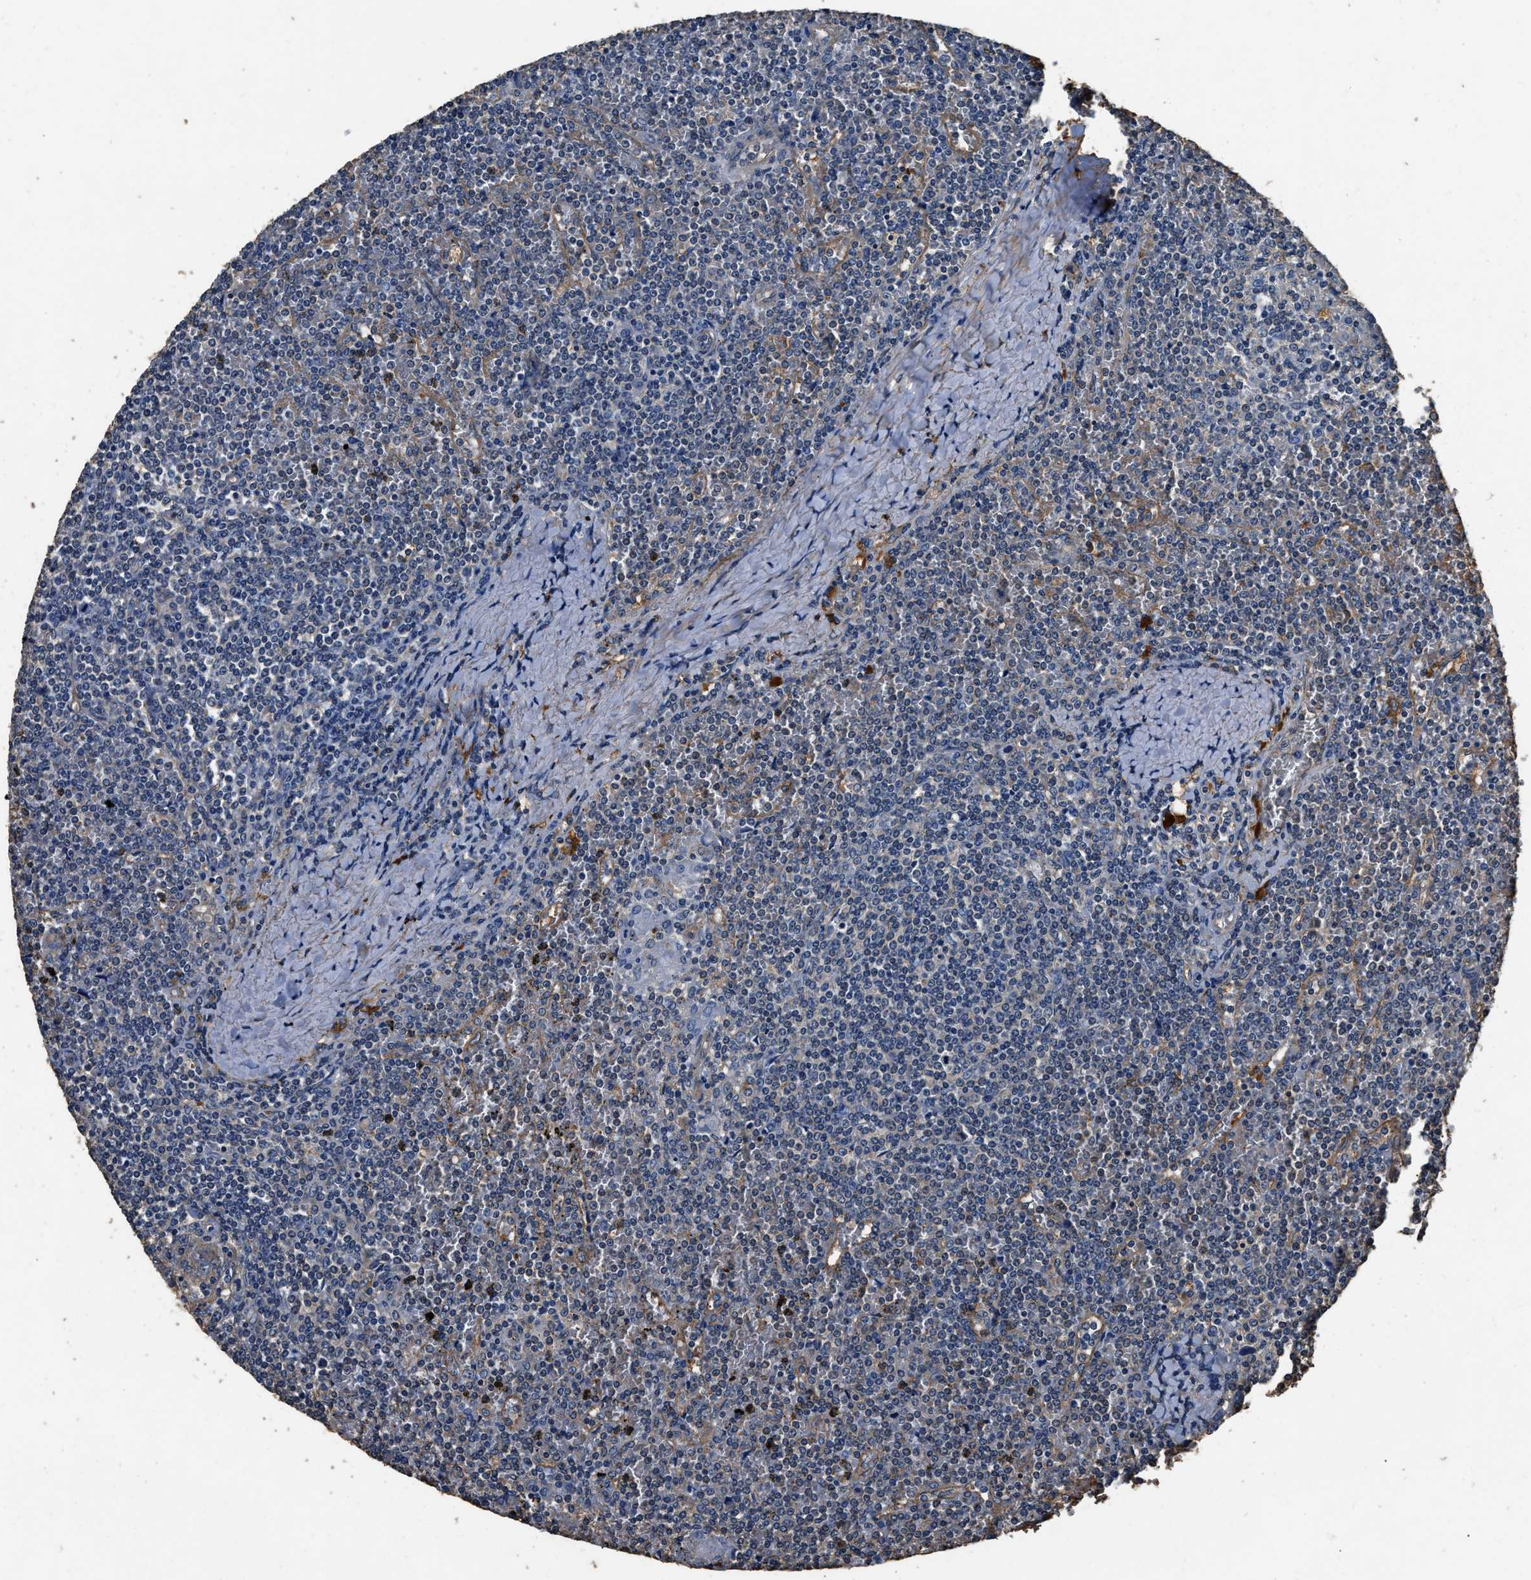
{"staining": {"intensity": "negative", "quantity": "none", "location": "none"}, "tissue": "lymphoma", "cell_type": "Tumor cells", "image_type": "cancer", "snomed": [{"axis": "morphology", "description": "Malignant lymphoma, non-Hodgkin's type, Low grade"}, {"axis": "topography", "description": "Spleen"}], "caption": "A micrograph of human low-grade malignant lymphoma, non-Hodgkin's type is negative for staining in tumor cells.", "gene": "MIB1", "patient": {"sex": "female", "age": 19}}